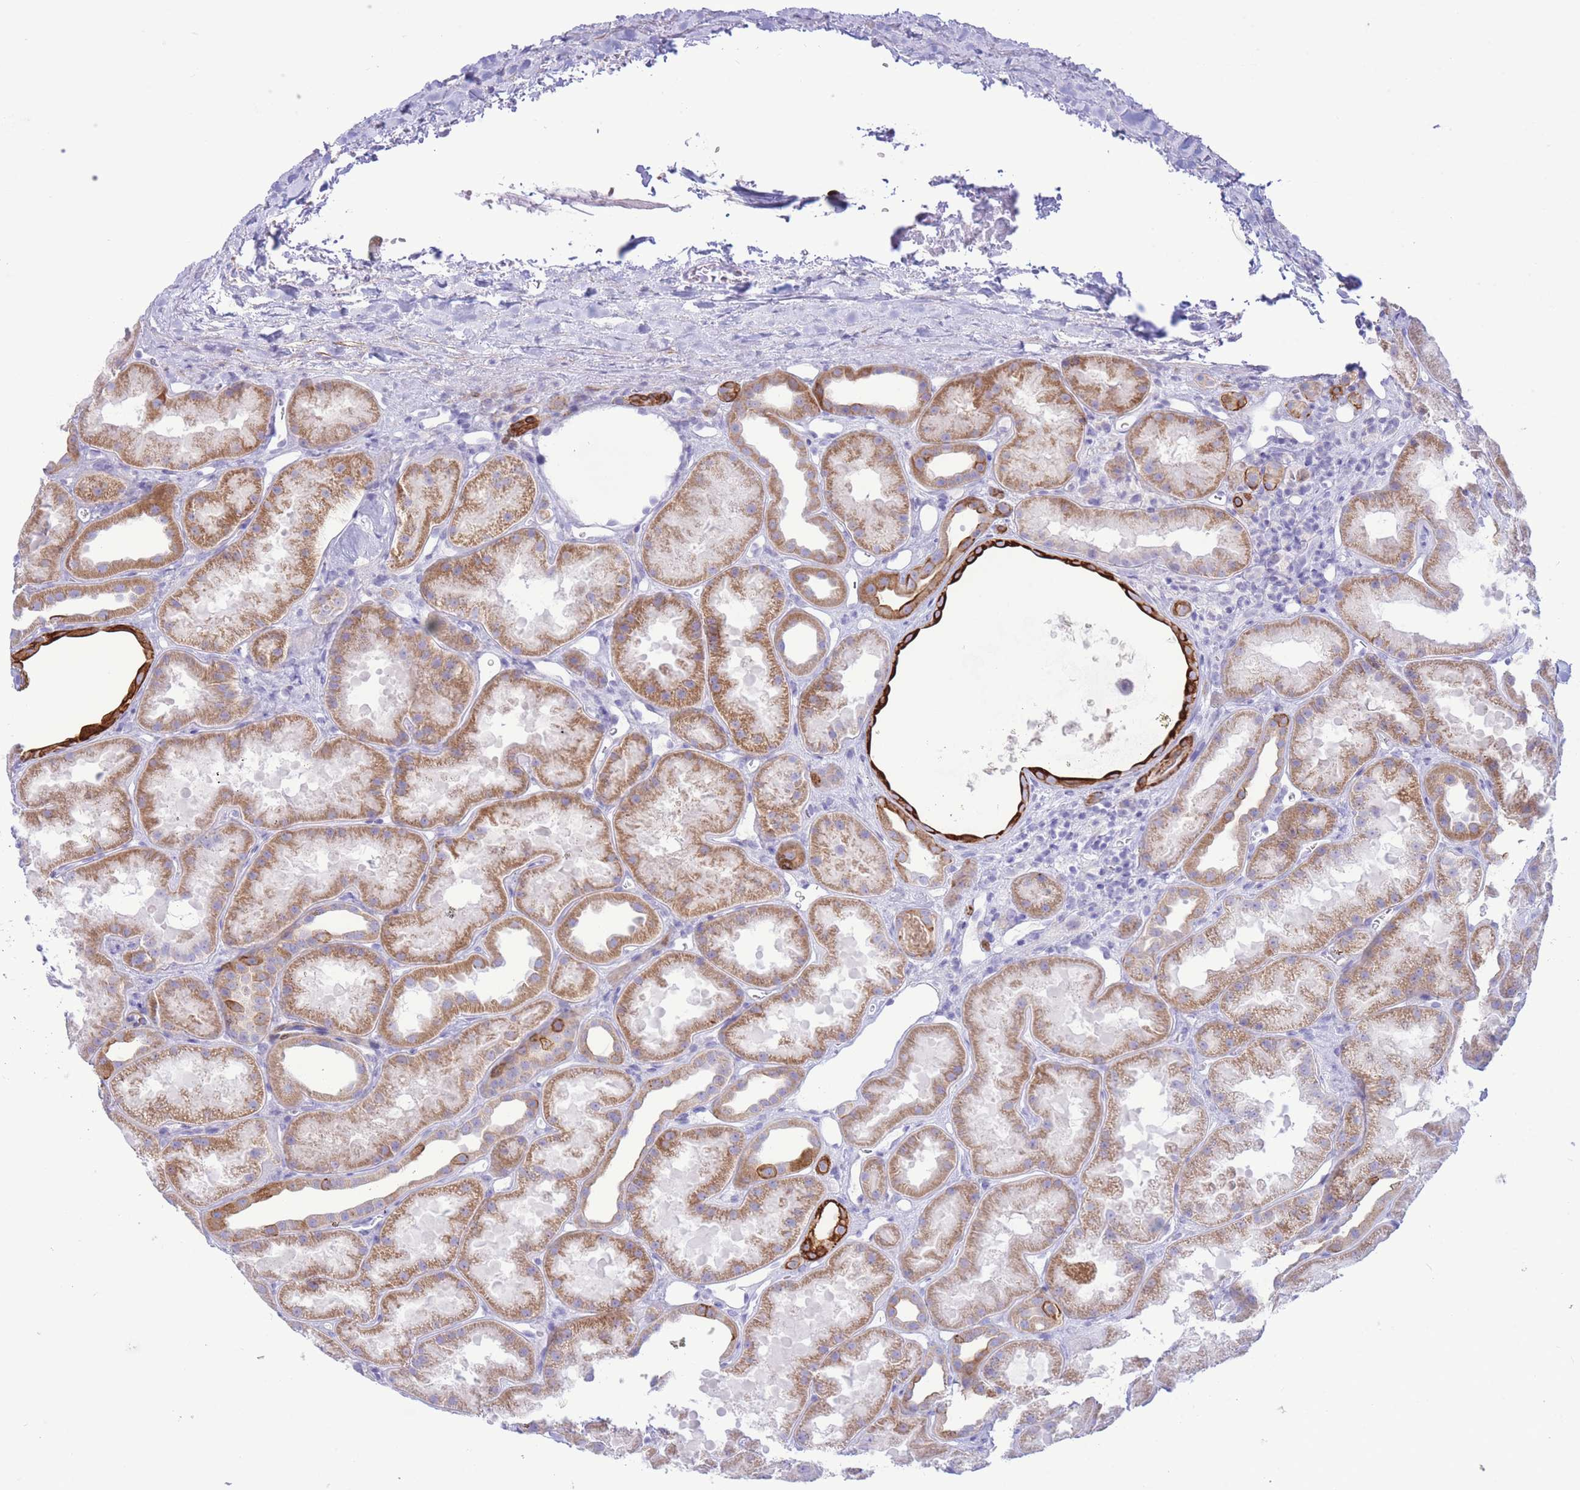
{"staining": {"intensity": "negative", "quantity": "none", "location": "none"}, "tissue": "kidney", "cell_type": "Cells in glomeruli", "image_type": "normal", "snomed": [{"axis": "morphology", "description": "Normal tissue, NOS"}, {"axis": "topography", "description": "Kidney"}], "caption": "The histopathology image displays no significant staining in cells in glomeruli of kidney.", "gene": "VWA8", "patient": {"sex": "male", "age": 61}}